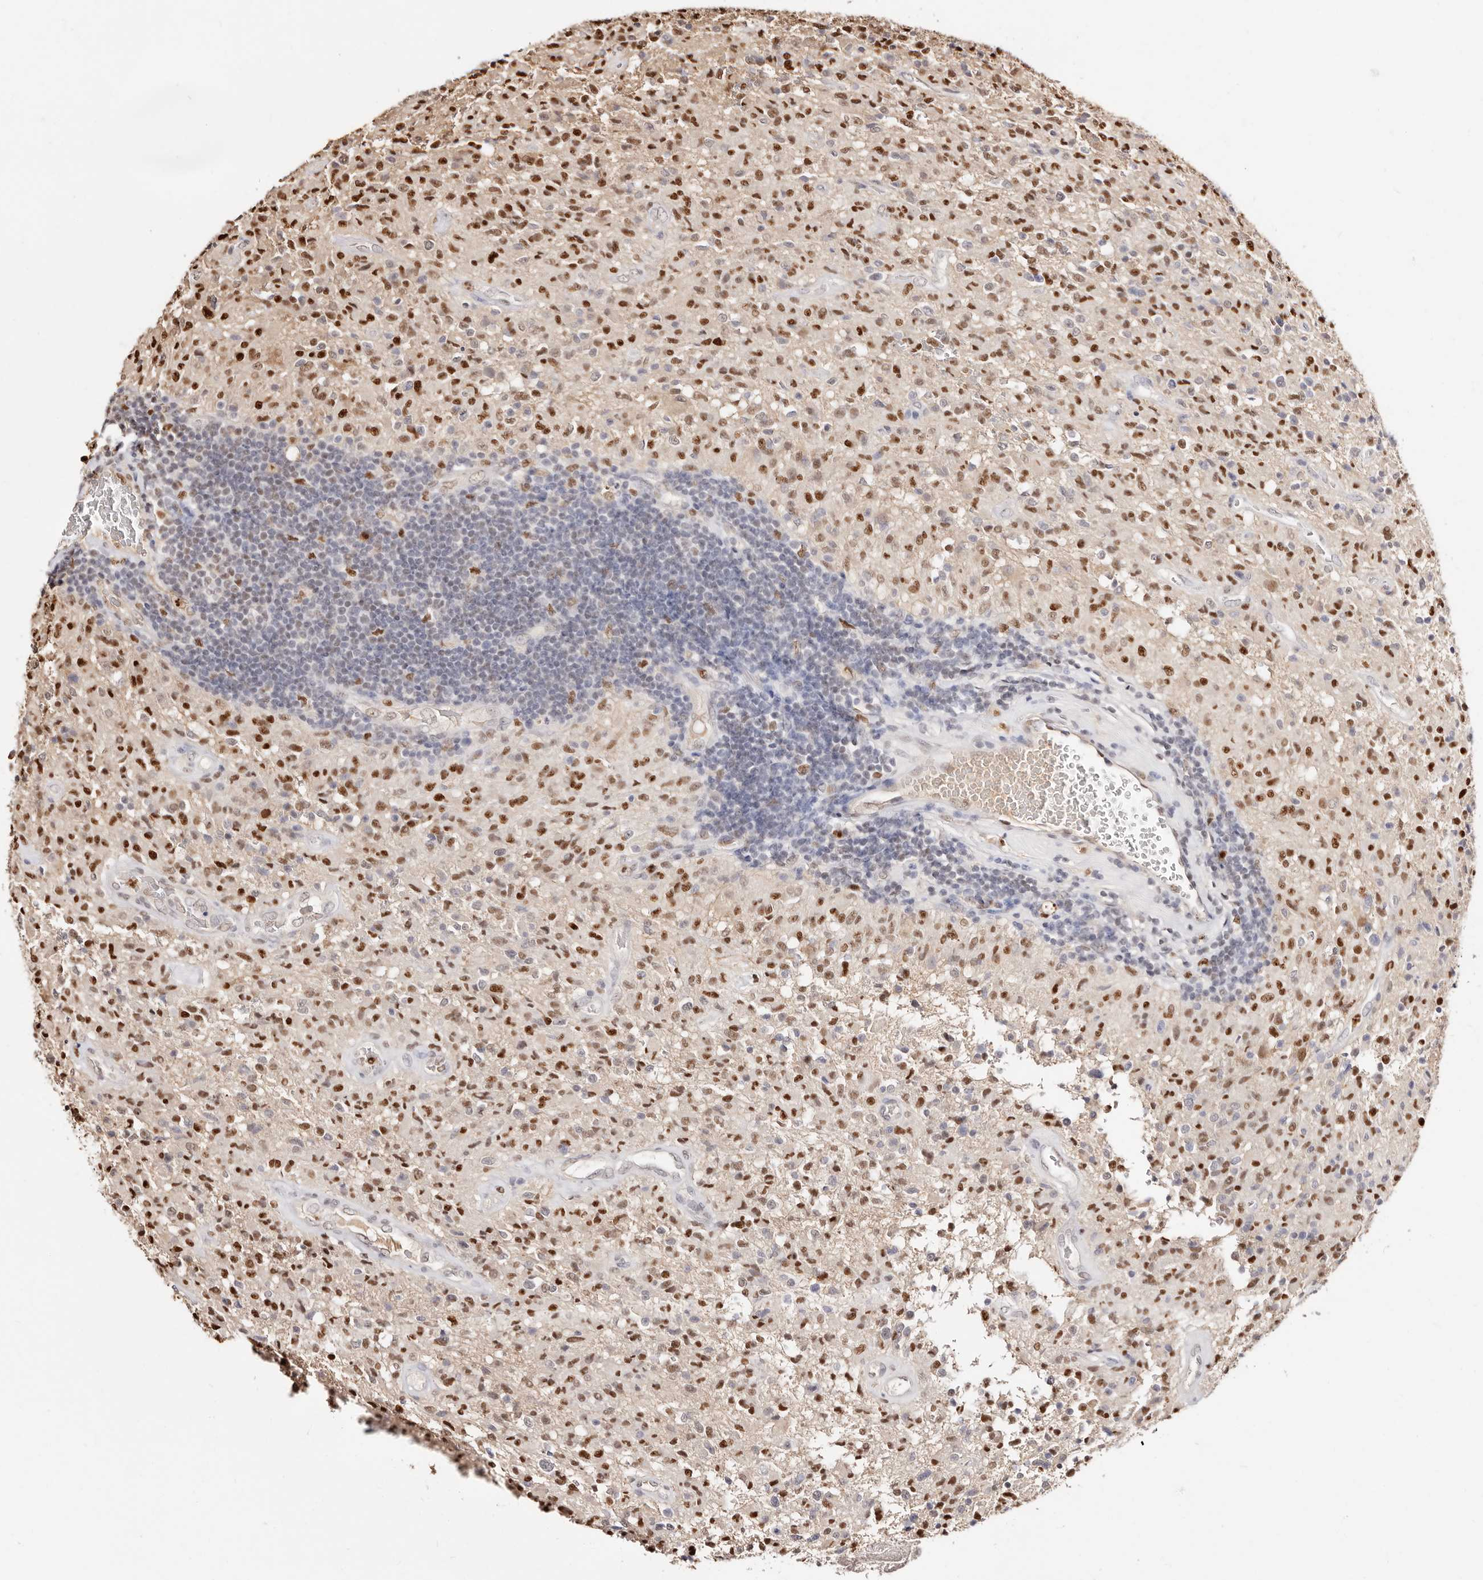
{"staining": {"intensity": "moderate", "quantity": ">75%", "location": "nuclear"}, "tissue": "glioma", "cell_type": "Tumor cells", "image_type": "cancer", "snomed": [{"axis": "morphology", "description": "Glioma, malignant, High grade"}, {"axis": "topography", "description": "Brain"}], "caption": "Protein staining of malignant glioma (high-grade) tissue exhibits moderate nuclear positivity in about >75% of tumor cells. (brown staining indicates protein expression, while blue staining denotes nuclei).", "gene": "TKT", "patient": {"sex": "female", "age": 57}}